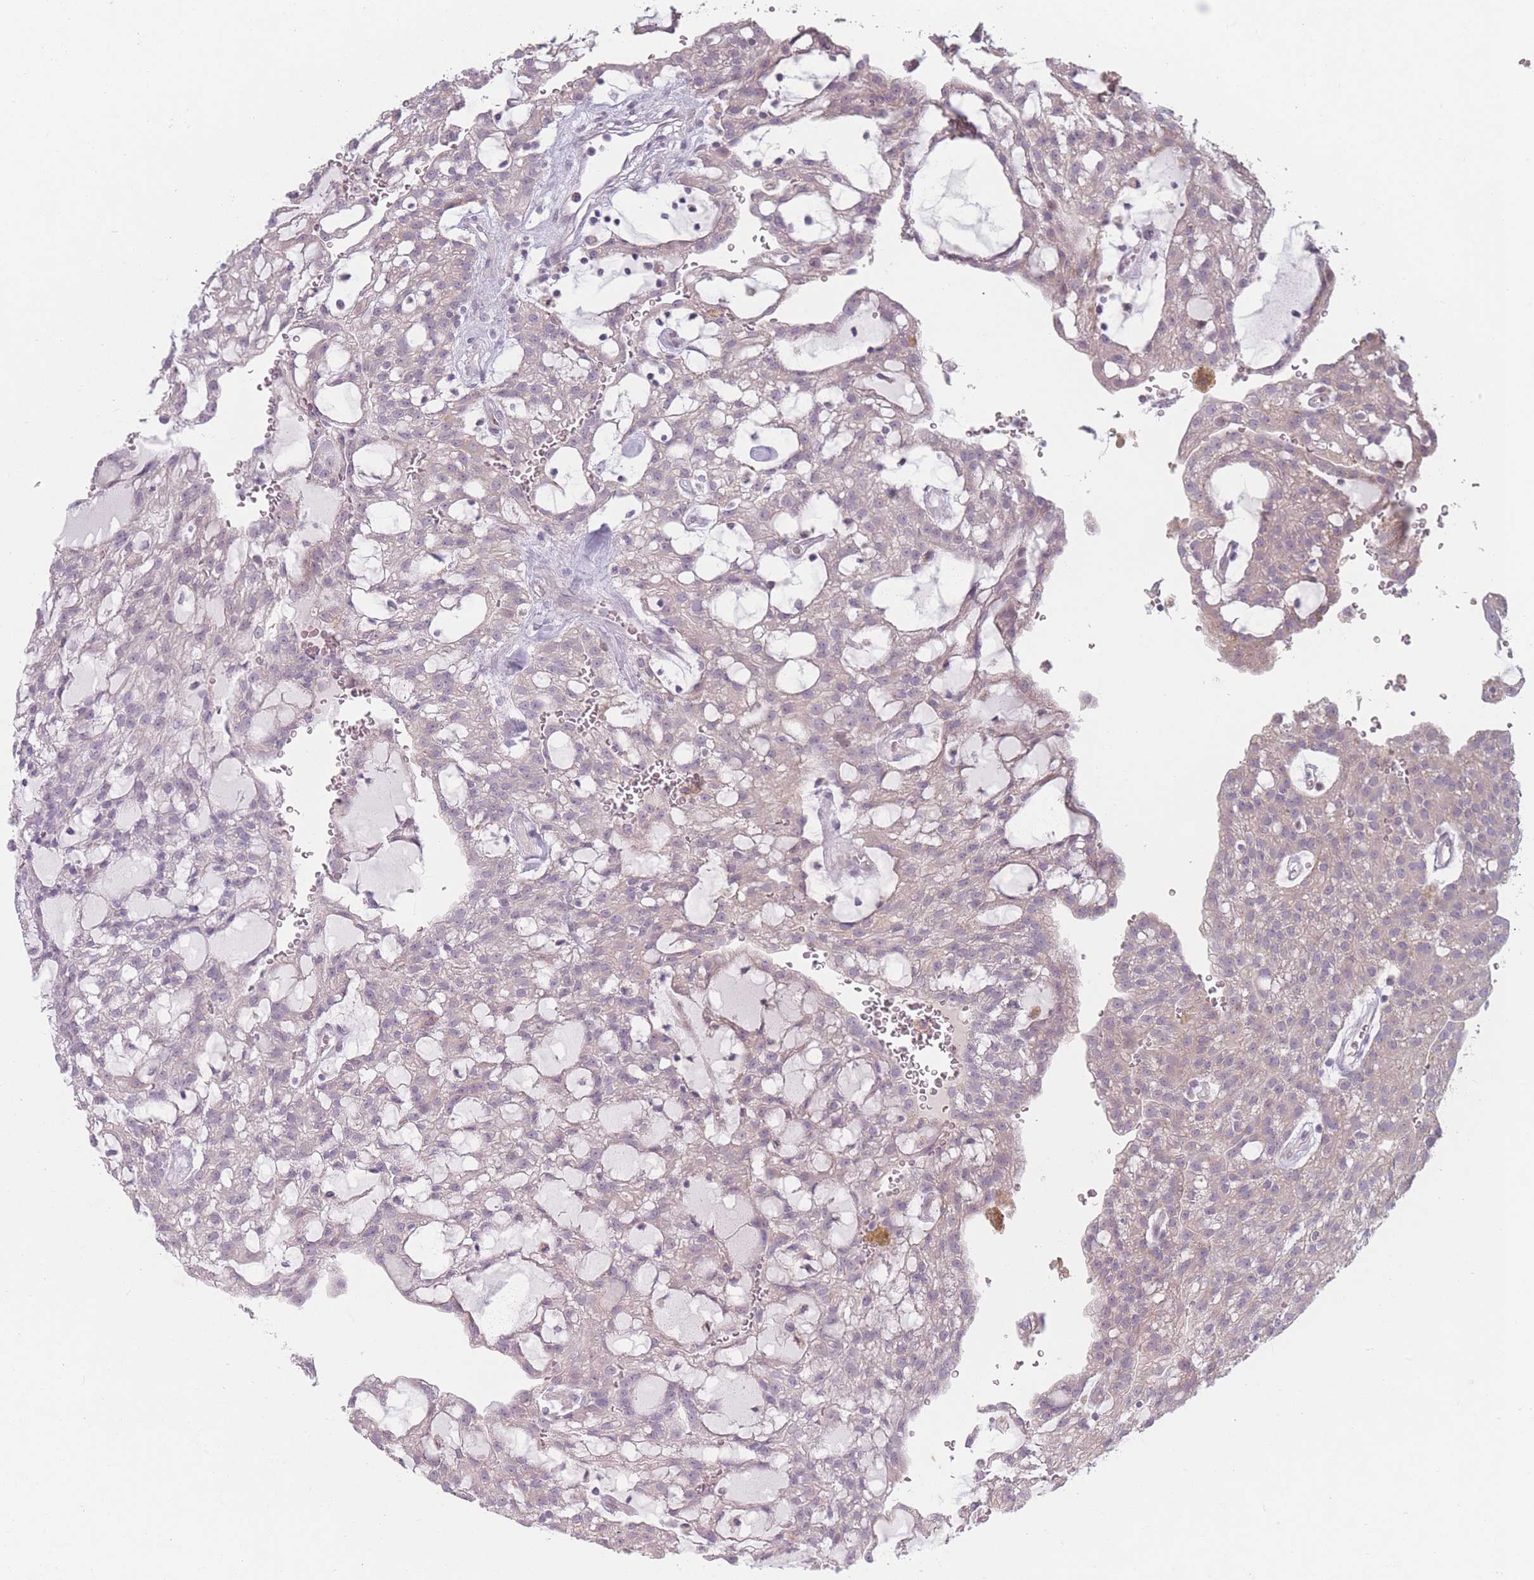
{"staining": {"intensity": "weak", "quantity": "<25%", "location": "cytoplasmic/membranous"}, "tissue": "renal cancer", "cell_type": "Tumor cells", "image_type": "cancer", "snomed": [{"axis": "morphology", "description": "Adenocarcinoma, NOS"}, {"axis": "topography", "description": "Kidney"}], "caption": "DAB immunohistochemical staining of renal cancer (adenocarcinoma) reveals no significant staining in tumor cells.", "gene": "RASL10B", "patient": {"sex": "male", "age": 63}}